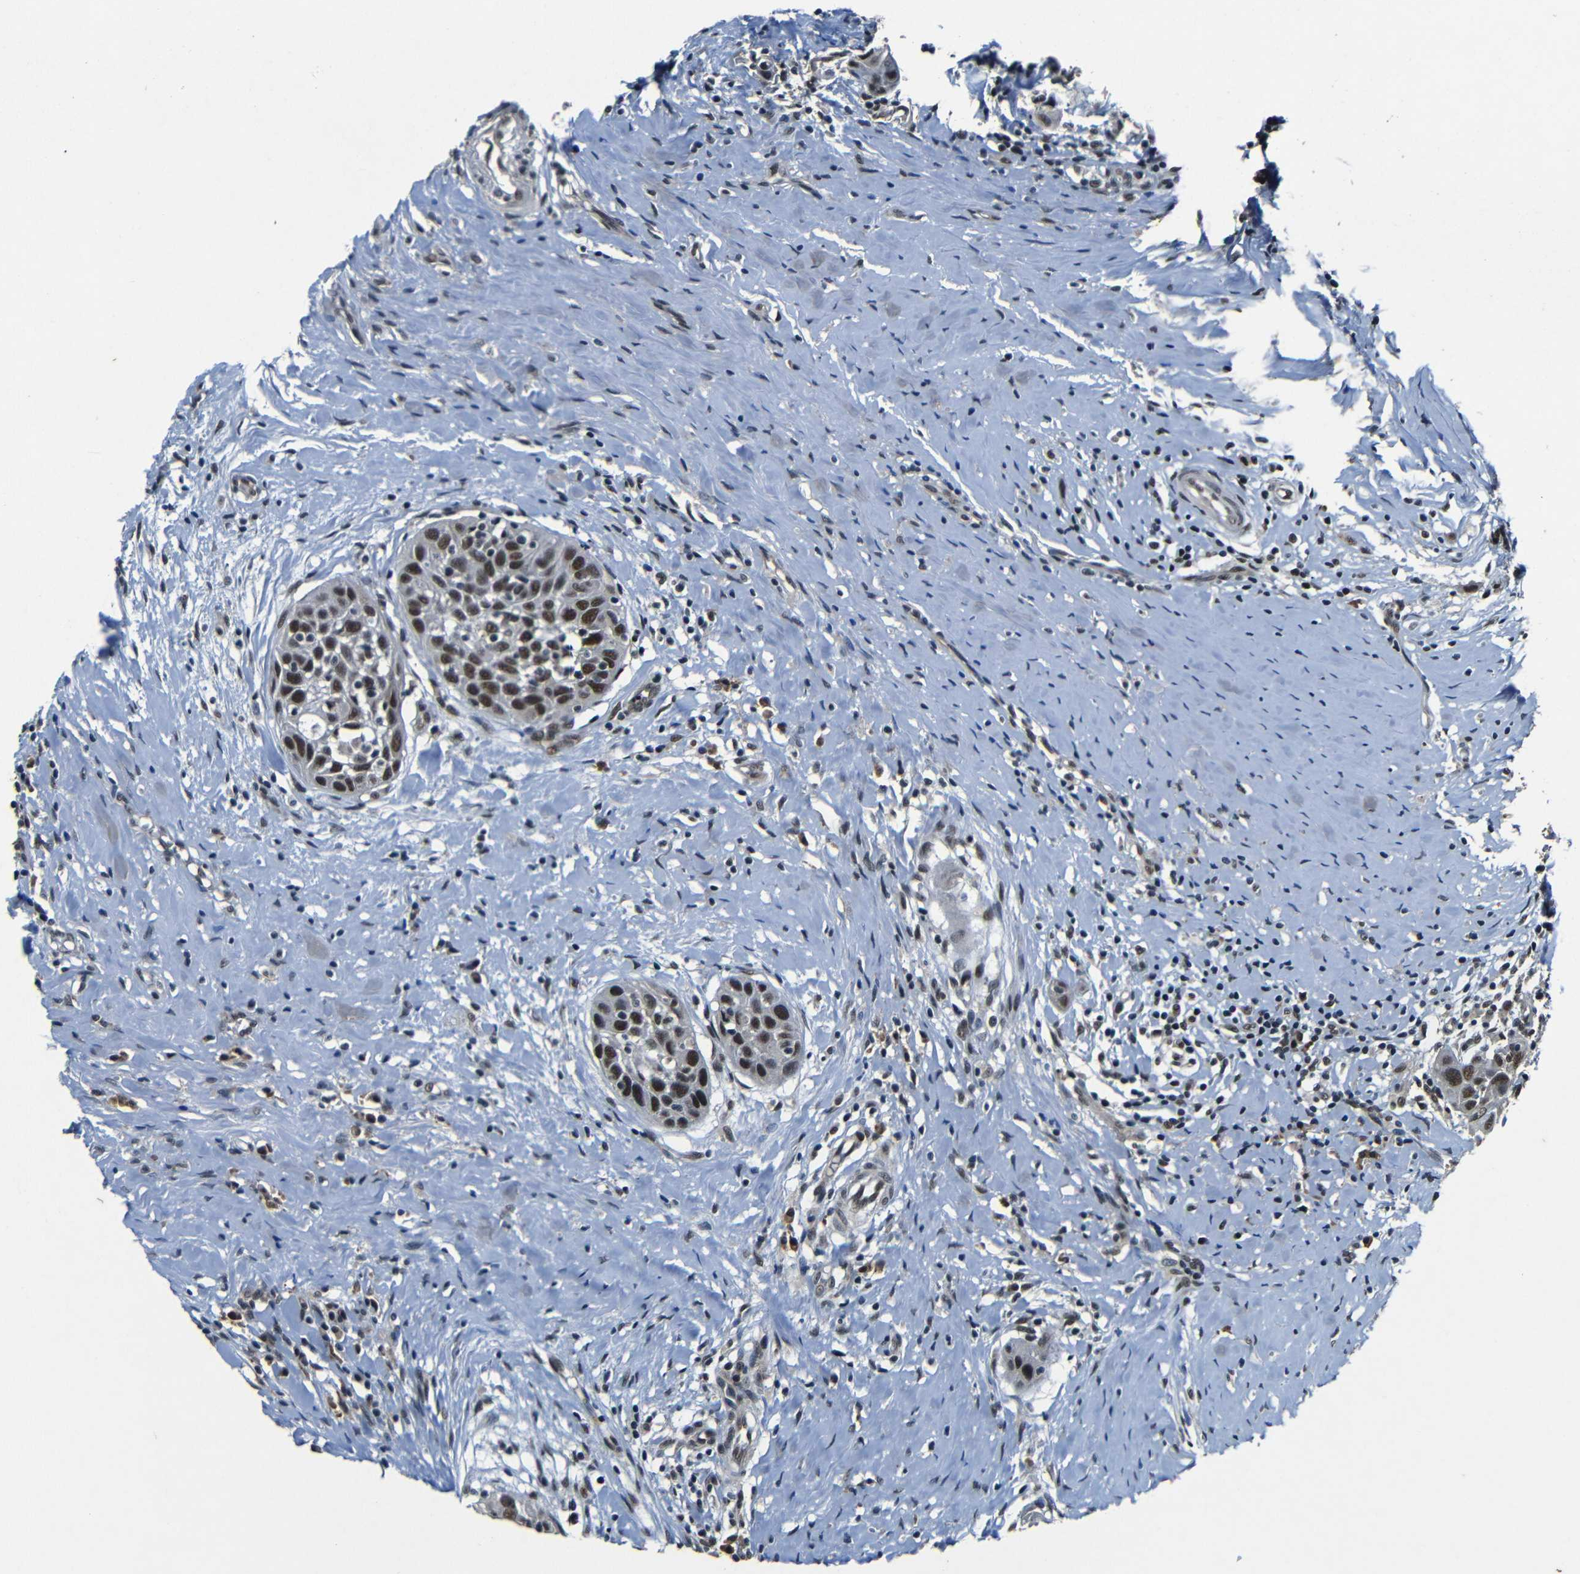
{"staining": {"intensity": "moderate", "quantity": ">75%", "location": "nuclear"}, "tissue": "head and neck cancer", "cell_type": "Tumor cells", "image_type": "cancer", "snomed": [{"axis": "morphology", "description": "Normal tissue, NOS"}, {"axis": "morphology", "description": "Squamous cell carcinoma, NOS"}, {"axis": "topography", "description": "Oral tissue"}, {"axis": "topography", "description": "Head-Neck"}], "caption": "Immunohistochemical staining of human squamous cell carcinoma (head and neck) demonstrates moderate nuclear protein positivity in approximately >75% of tumor cells.", "gene": "FOXD4", "patient": {"sex": "female", "age": 50}}